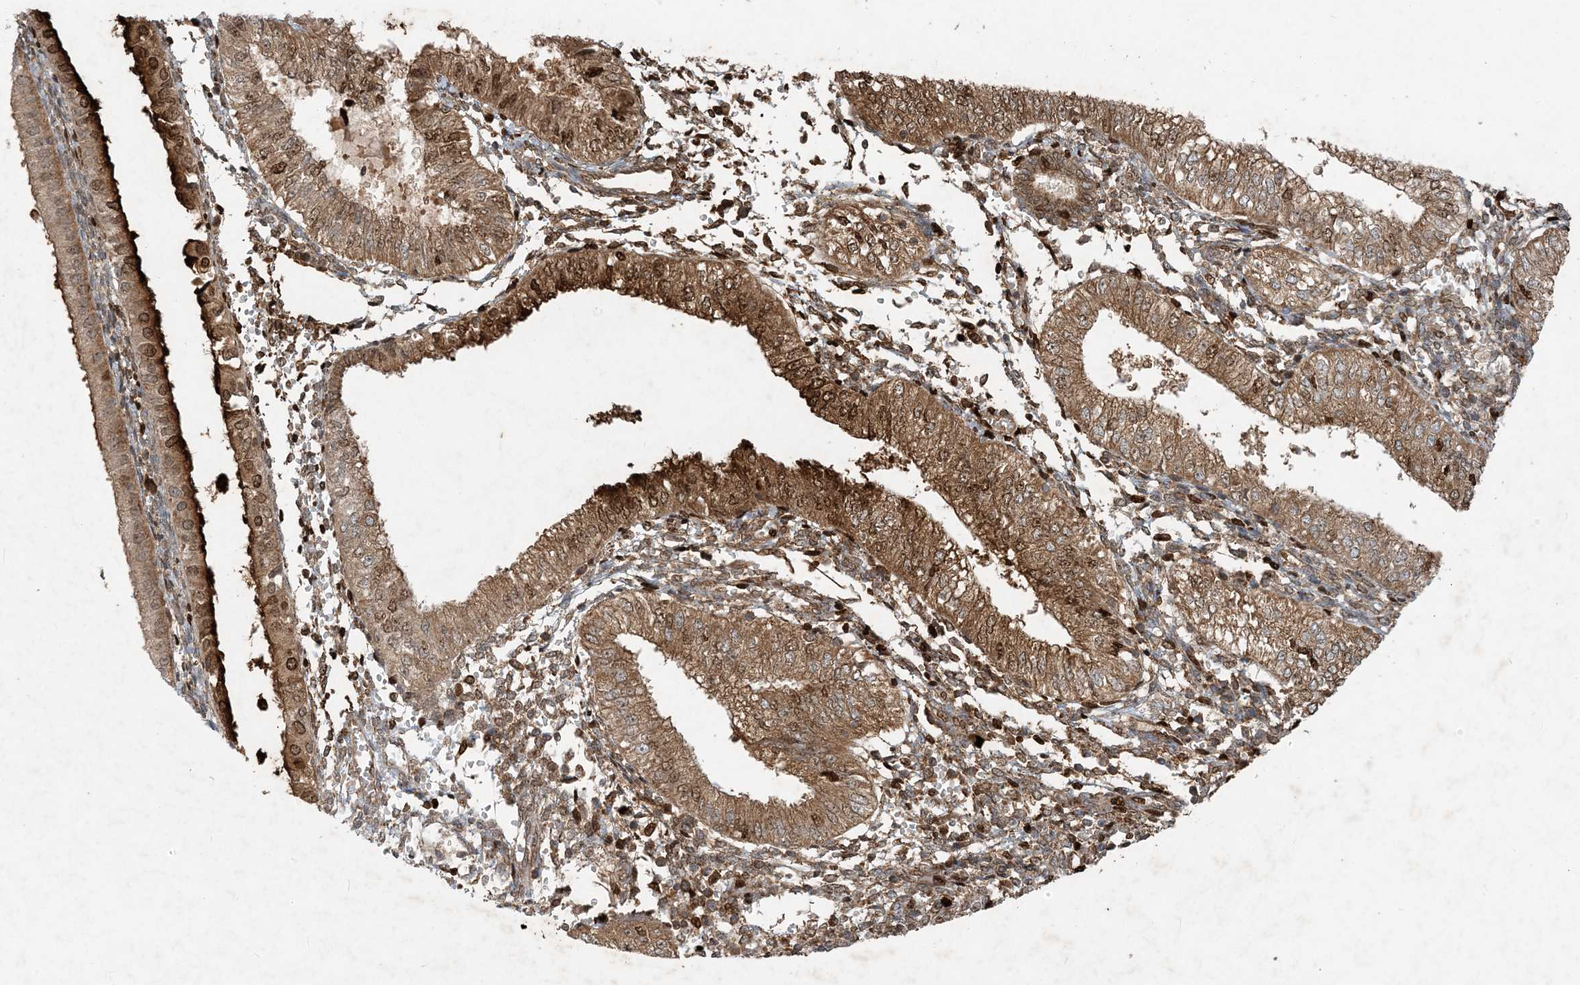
{"staining": {"intensity": "strong", "quantity": ">75%", "location": "cytoplasmic/membranous,nuclear"}, "tissue": "endometrial cancer", "cell_type": "Tumor cells", "image_type": "cancer", "snomed": [{"axis": "morphology", "description": "Adenocarcinoma, NOS"}, {"axis": "topography", "description": "Endometrium"}], "caption": "An immunohistochemistry histopathology image of tumor tissue is shown. Protein staining in brown highlights strong cytoplasmic/membranous and nuclear positivity in endometrial cancer within tumor cells.", "gene": "MCOLN1", "patient": {"sex": "female", "age": 53}}